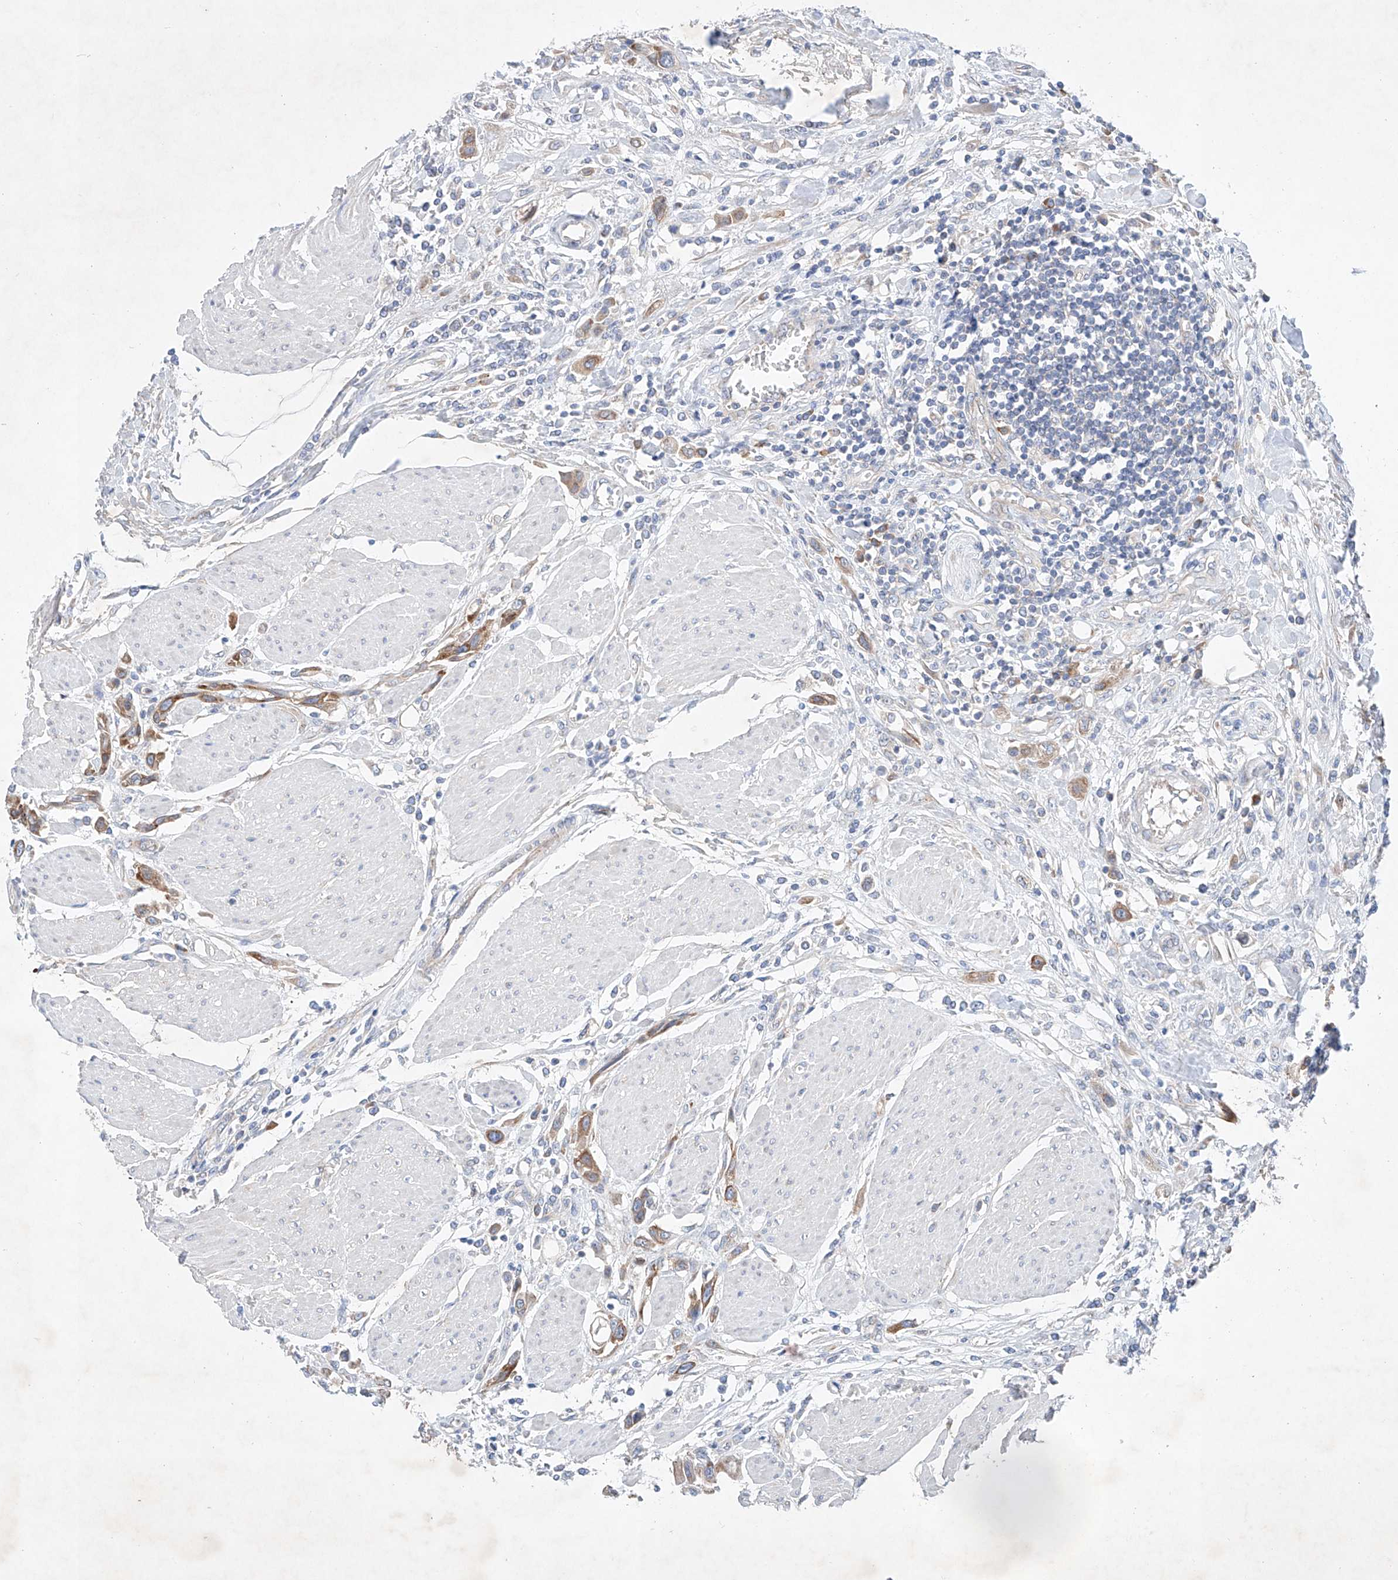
{"staining": {"intensity": "moderate", "quantity": ">75%", "location": "cytoplasmic/membranous"}, "tissue": "urothelial cancer", "cell_type": "Tumor cells", "image_type": "cancer", "snomed": [{"axis": "morphology", "description": "Urothelial carcinoma, High grade"}, {"axis": "topography", "description": "Urinary bladder"}], "caption": "Brown immunohistochemical staining in urothelial carcinoma (high-grade) exhibits moderate cytoplasmic/membranous positivity in approximately >75% of tumor cells. (DAB IHC, brown staining for protein, blue staining for nuclei).", "gene": "FASTK", "patient": {"sex": "male", "age": 50}}